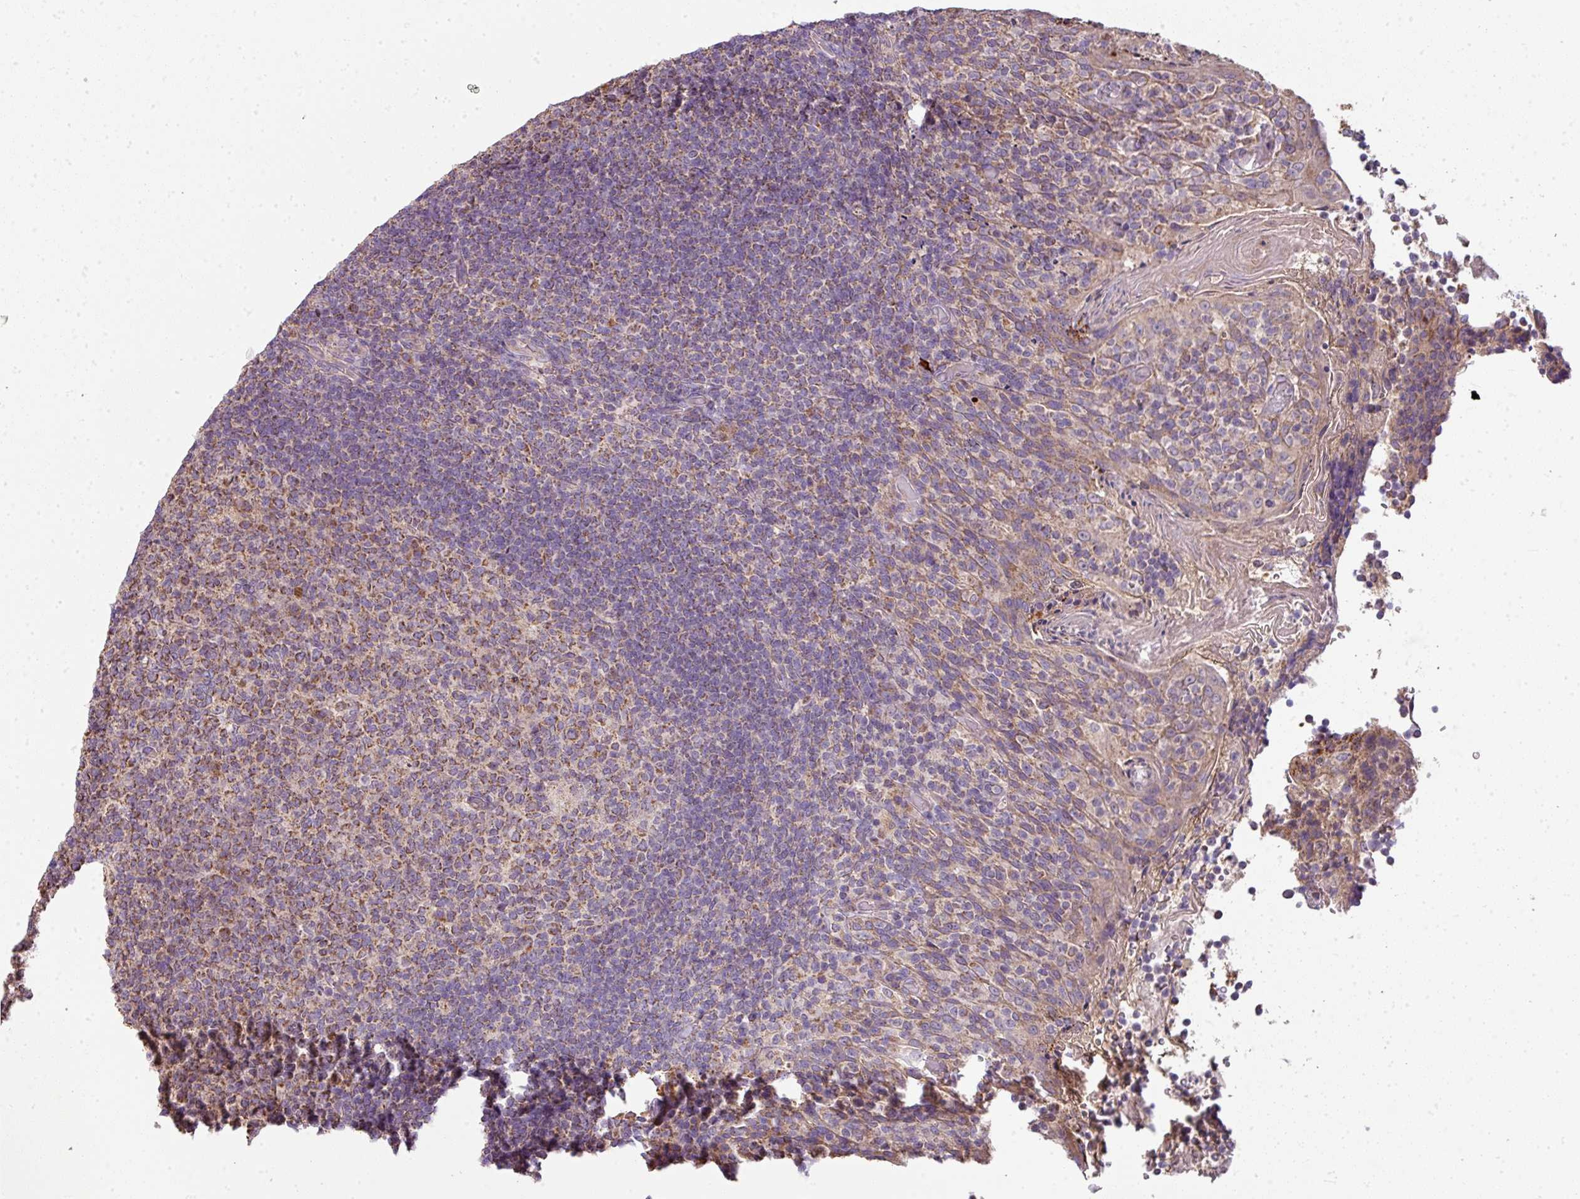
{"staining": {"intensity": "moderate", "quantity": ">75%", "location": "cytoplasmic/membranous"}, "tissue": "tonsil", "cell_type": "Germinal center cells", "image_type": "normal", "snomed": [{"axis": "morphology", "description": "Normal tissue, NOS"}, {"axis": "topography", "description": "Tonsil"}], "caption": "High-magnification brightfield microscopy of unremarkable tonsil stained with DAB (3,3'-diaminobenzidine) (brown) and counterstained with hematoxylin (blue). germinal center cells exhibit moderate cytoplasmic/membranous staining is identified in approximately>75% of cells.", "gene": "PALS2", "patient": {"sex": "female", "age": 10}}